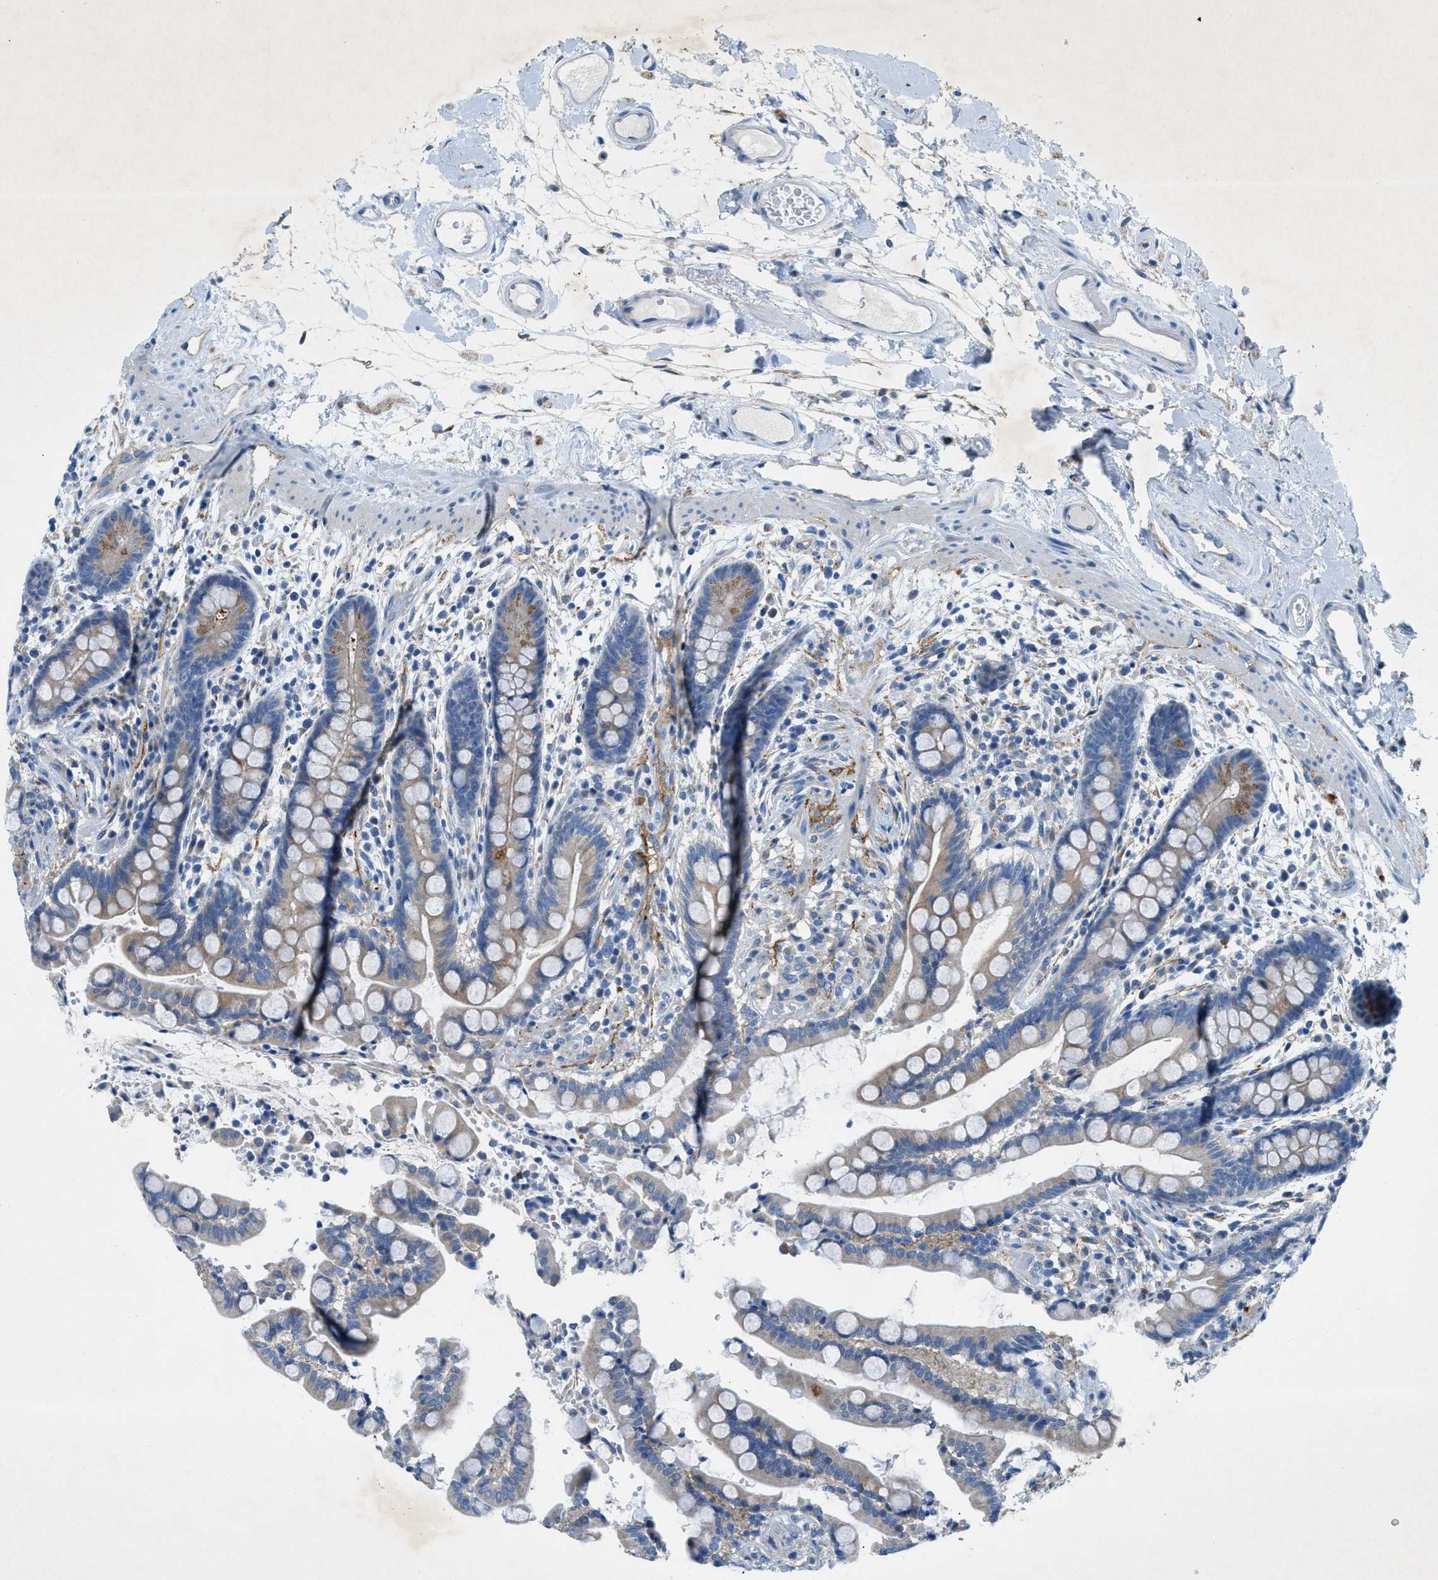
{"staining": {"intensity": "negative", "quantity": "none", "location": "none"}, "tissue": "colon", "cell_type": "Endothelial cells", "image_type": "normal", "snomed": [{"axis": "morphology", "description": "Normal tissue, NOS"}, {"axis": "topography", "description": "Colon"}], "caption": "Protein analysis of benign colon displays no significant positivity in endothelial cells. (Stains: DAB immunohistochemistry (IHC) with hematoxylin counter stain, Microscopy: brightfield microscopy at high magnification).", "gene": "ZDHHC13", "patient": {"sex": "male", "age": 73}}